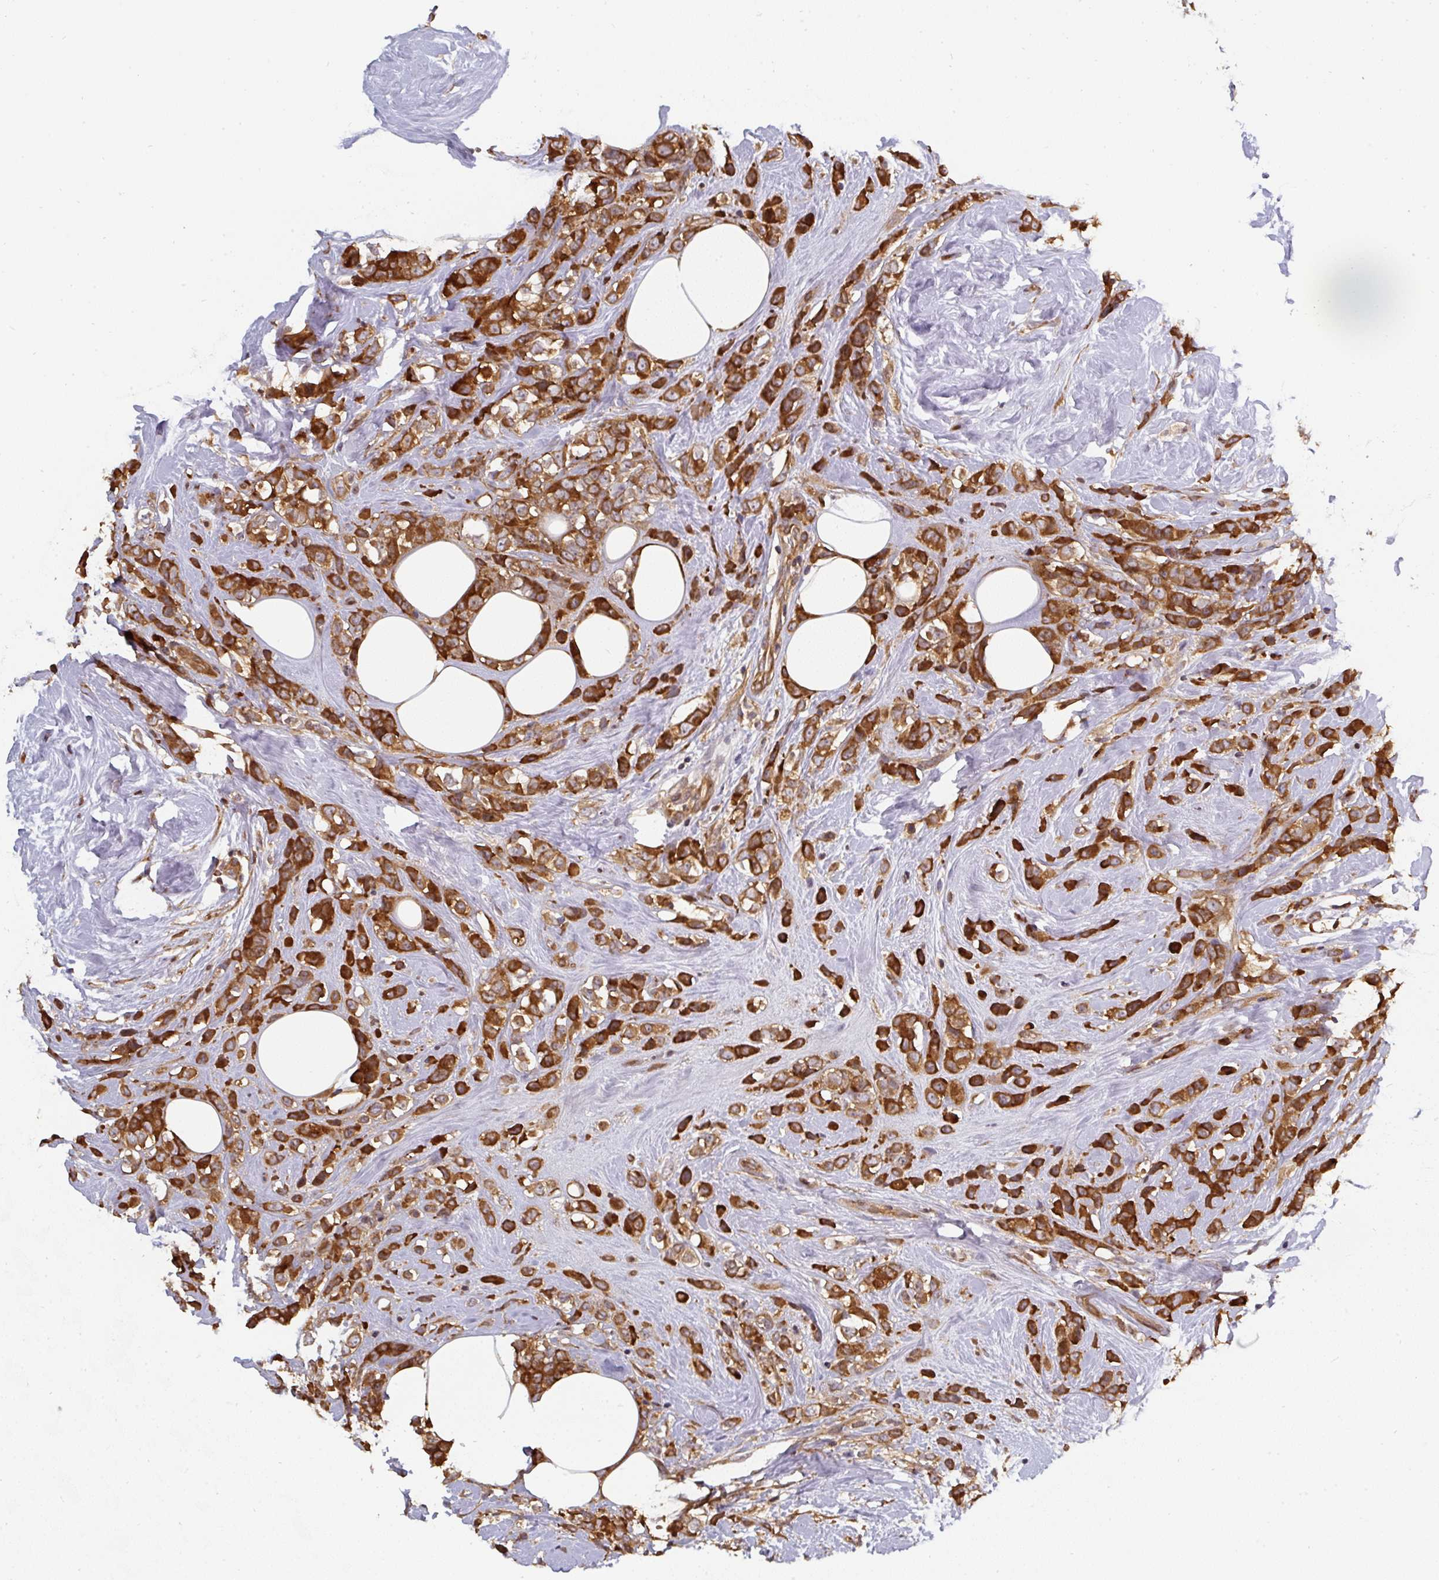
{"staining": {"intensity": "strong", "quantity": ">75%", "location": "cytoplasmic/membranous"}, "tissue": "breast cancer", "cell_type": "Tumor cells", "image_type": "cancer", "snomed": [{"axis": "morphology", "description": "Duct carcinoma"}, {"axis": "topography", "description": "Breast"}], "caption": "Immunohistochemical staining of breast cancer displays high levels of strong cytoplasmic/membranous expression in approximately >75% of tumor cells. (IHC, brightfield microscopy, high magnification).", "gene": "ST13", "patient": {"sex": "female", "age": 80}}